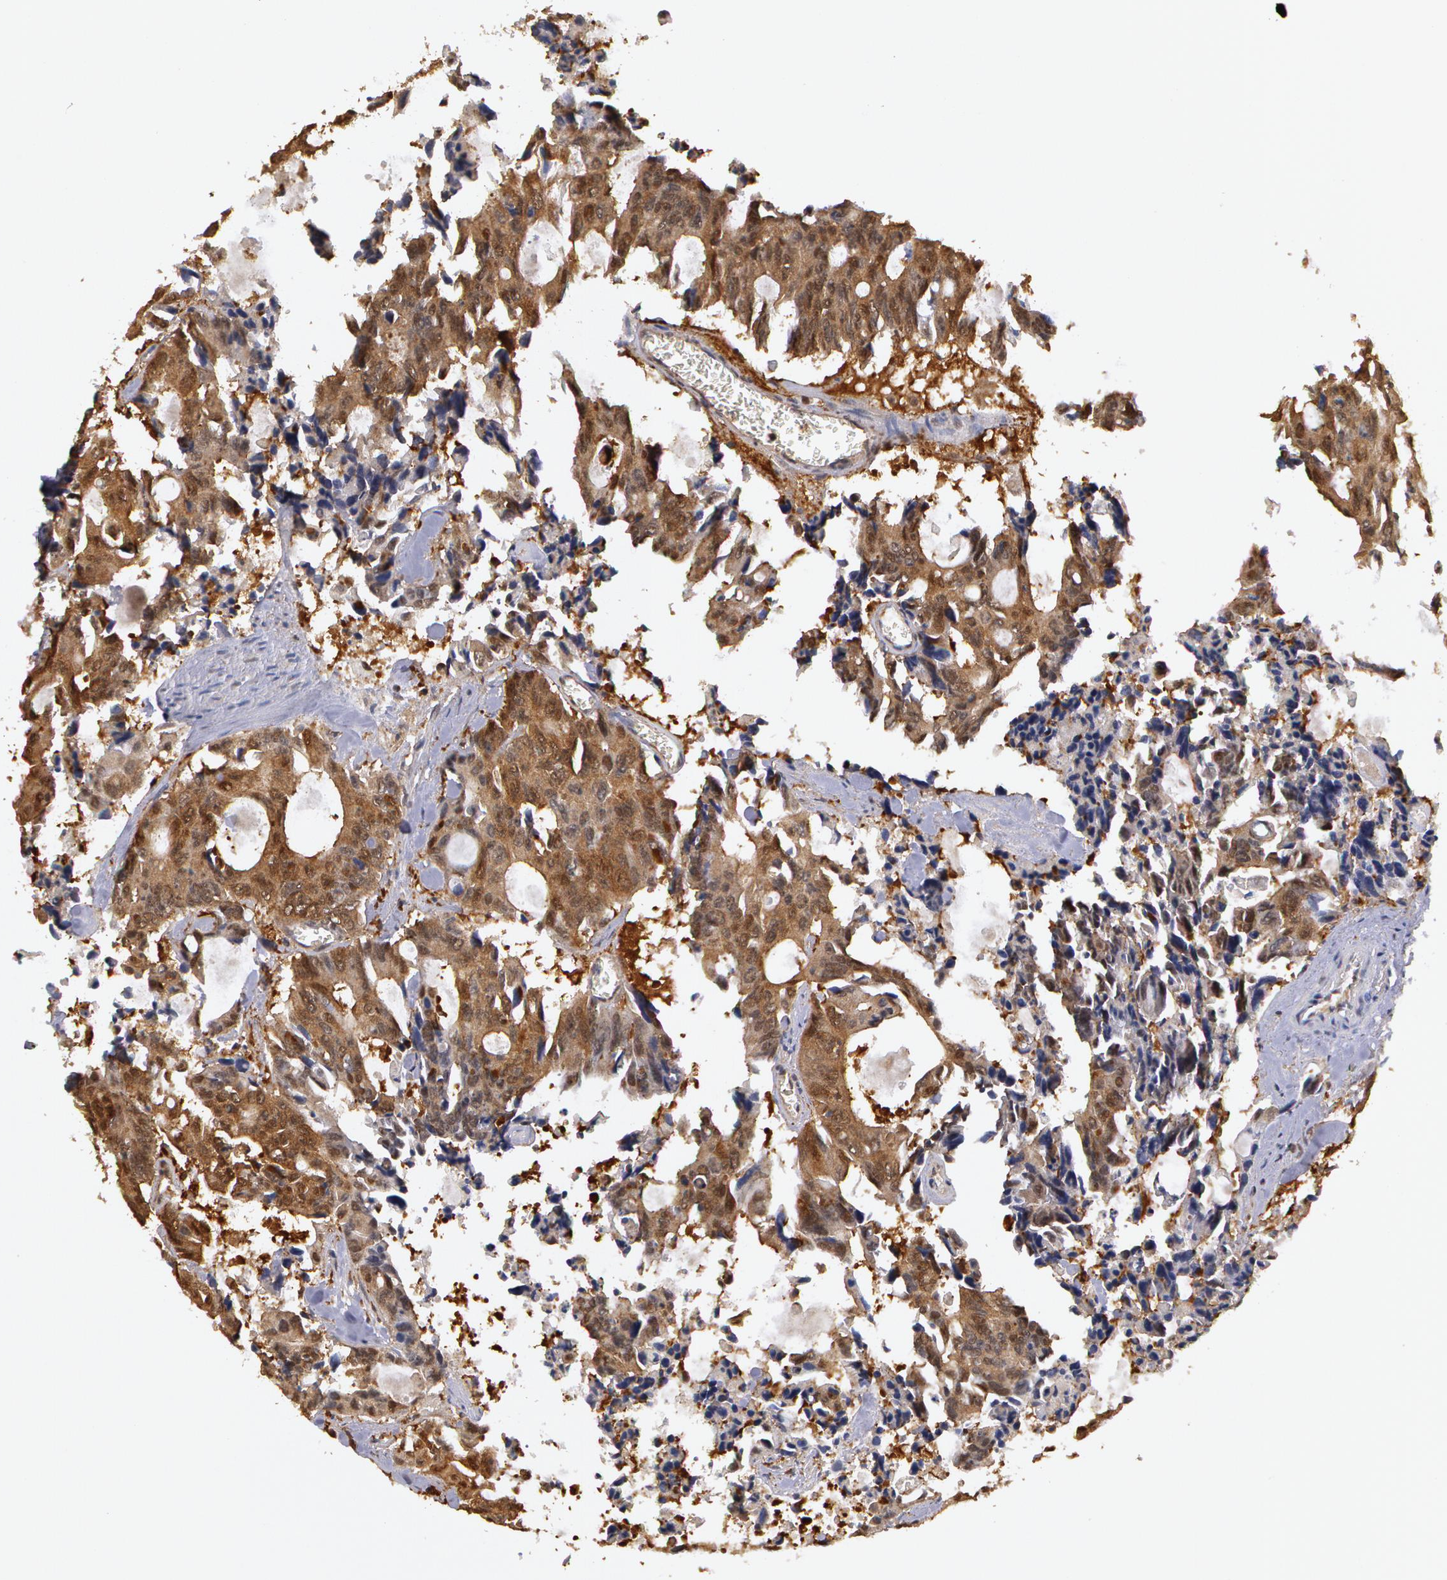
{"staining": {"intensity": "moderate", "quantity": ">75%", "location": "cytoplasmic/membranous"}, "tissue": "colorectal cancer", "cell_type": "Tumor cells", "image_type": "cancer", "snomed": [{"axis": "morphology", "description": "Adenocarcinoma, NOS"}, {"axis": "topography", "description": "Rectum"}], "caption": "Colorectal cancer (adenocarcinoma) was stained to show a protein in brown. There is medium levels of moderate cytoplasmic/membranous positivity in about >75% of tumor cells.", "gene": "AHSA1", "patient": {"sex": "male", "age": 76}}